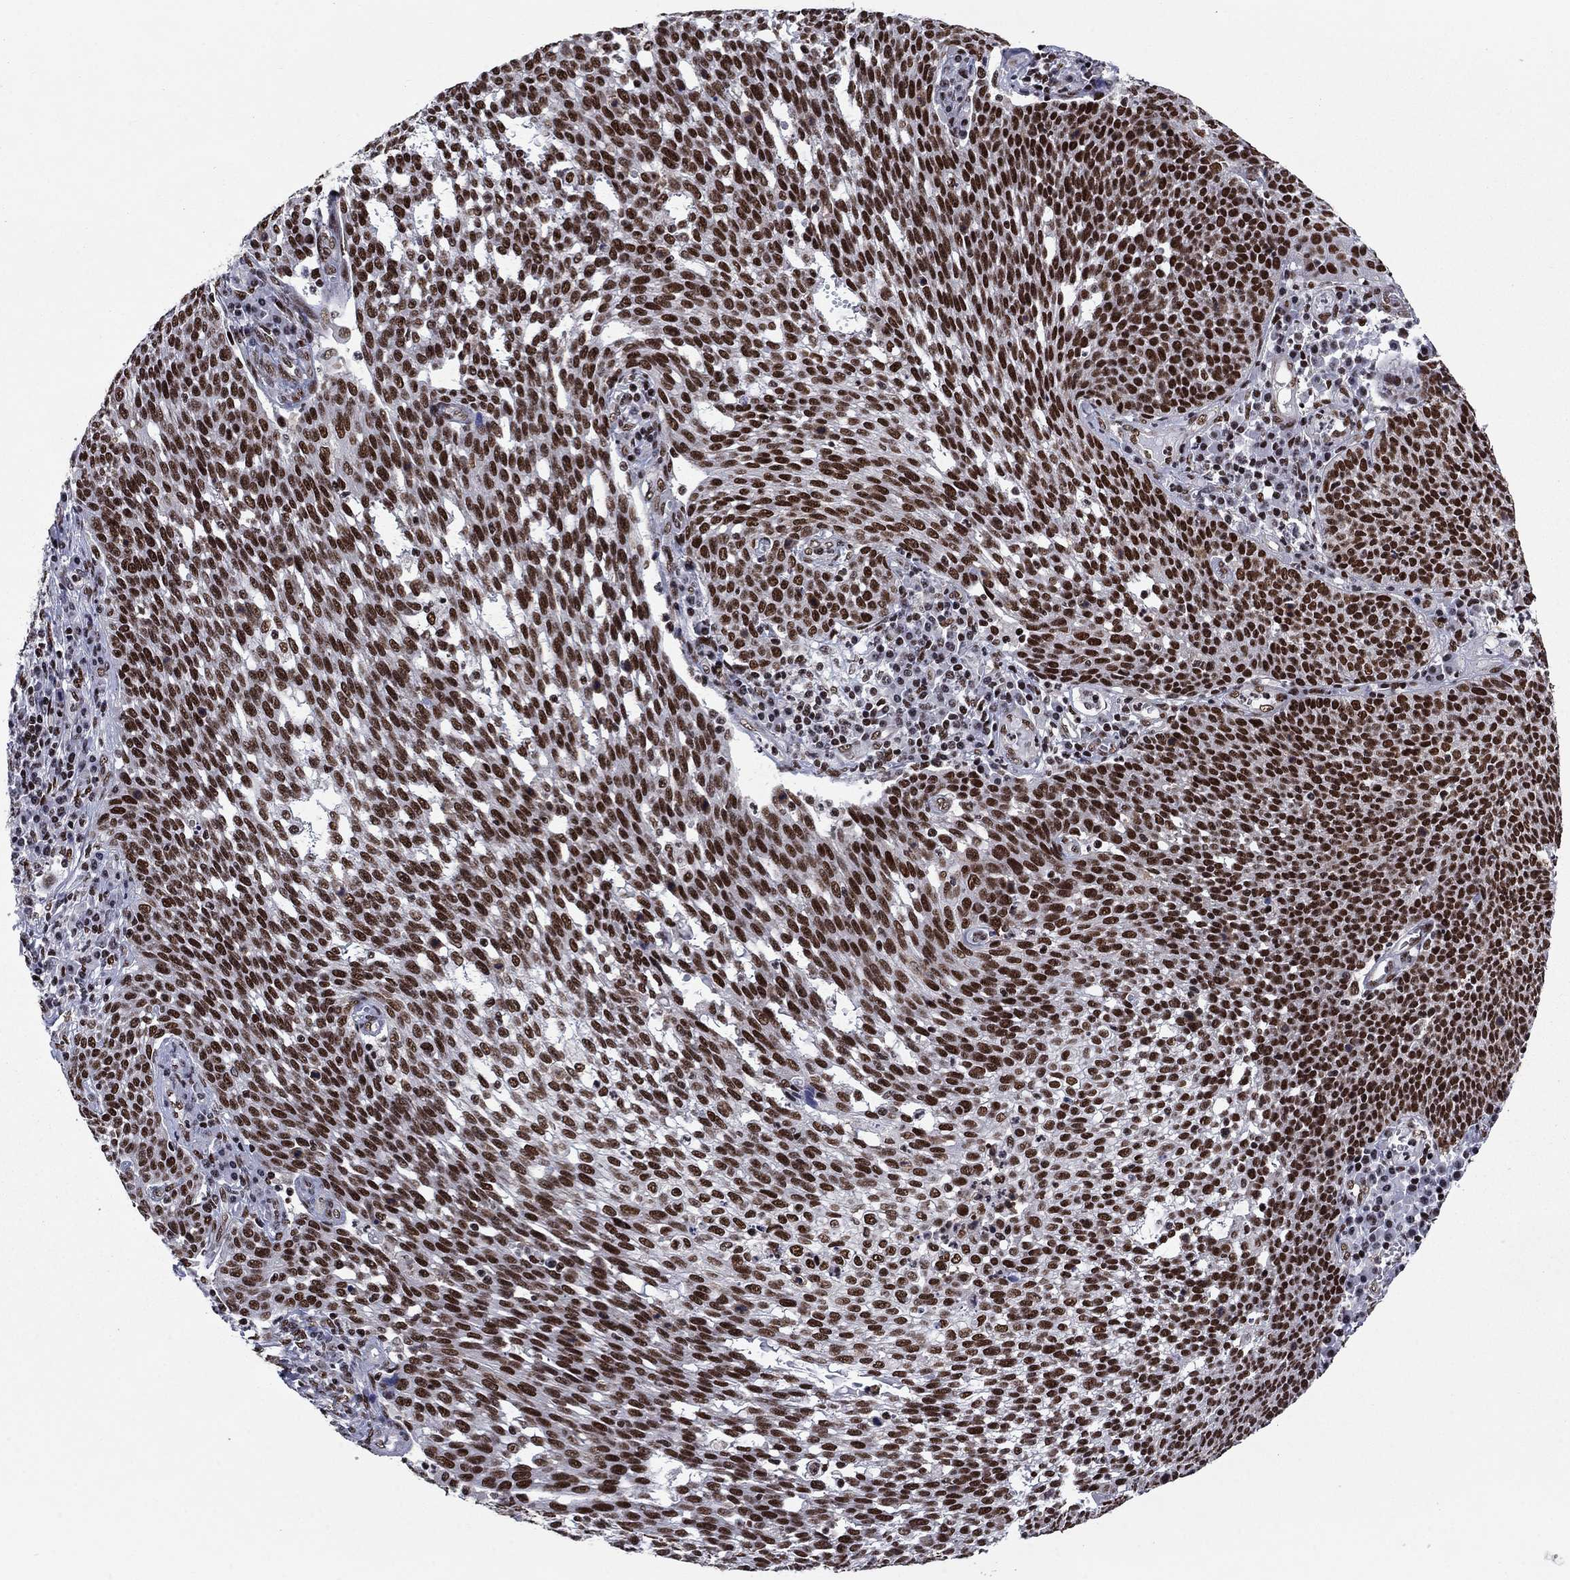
{"staining": {"intensity": "strong", "quantity": "25%-75%", "location": "nuclear"}, "tissue": "cervical cancer", "cell_type": "Tumor cells", "image_type": "cancer", "snomed": [{"axis": "morphology", "description": "Squamous cell carcinoma, NOS"}, {"axis": "topography", "description": "Cervix"}], "caption": "The image exhibits staining of cervical cancer, revealing strong nuclear protein staining (brown color) within tumor cells.", "gene": "RPRD1B", "patient": {"sex": "female", "age": 34}}